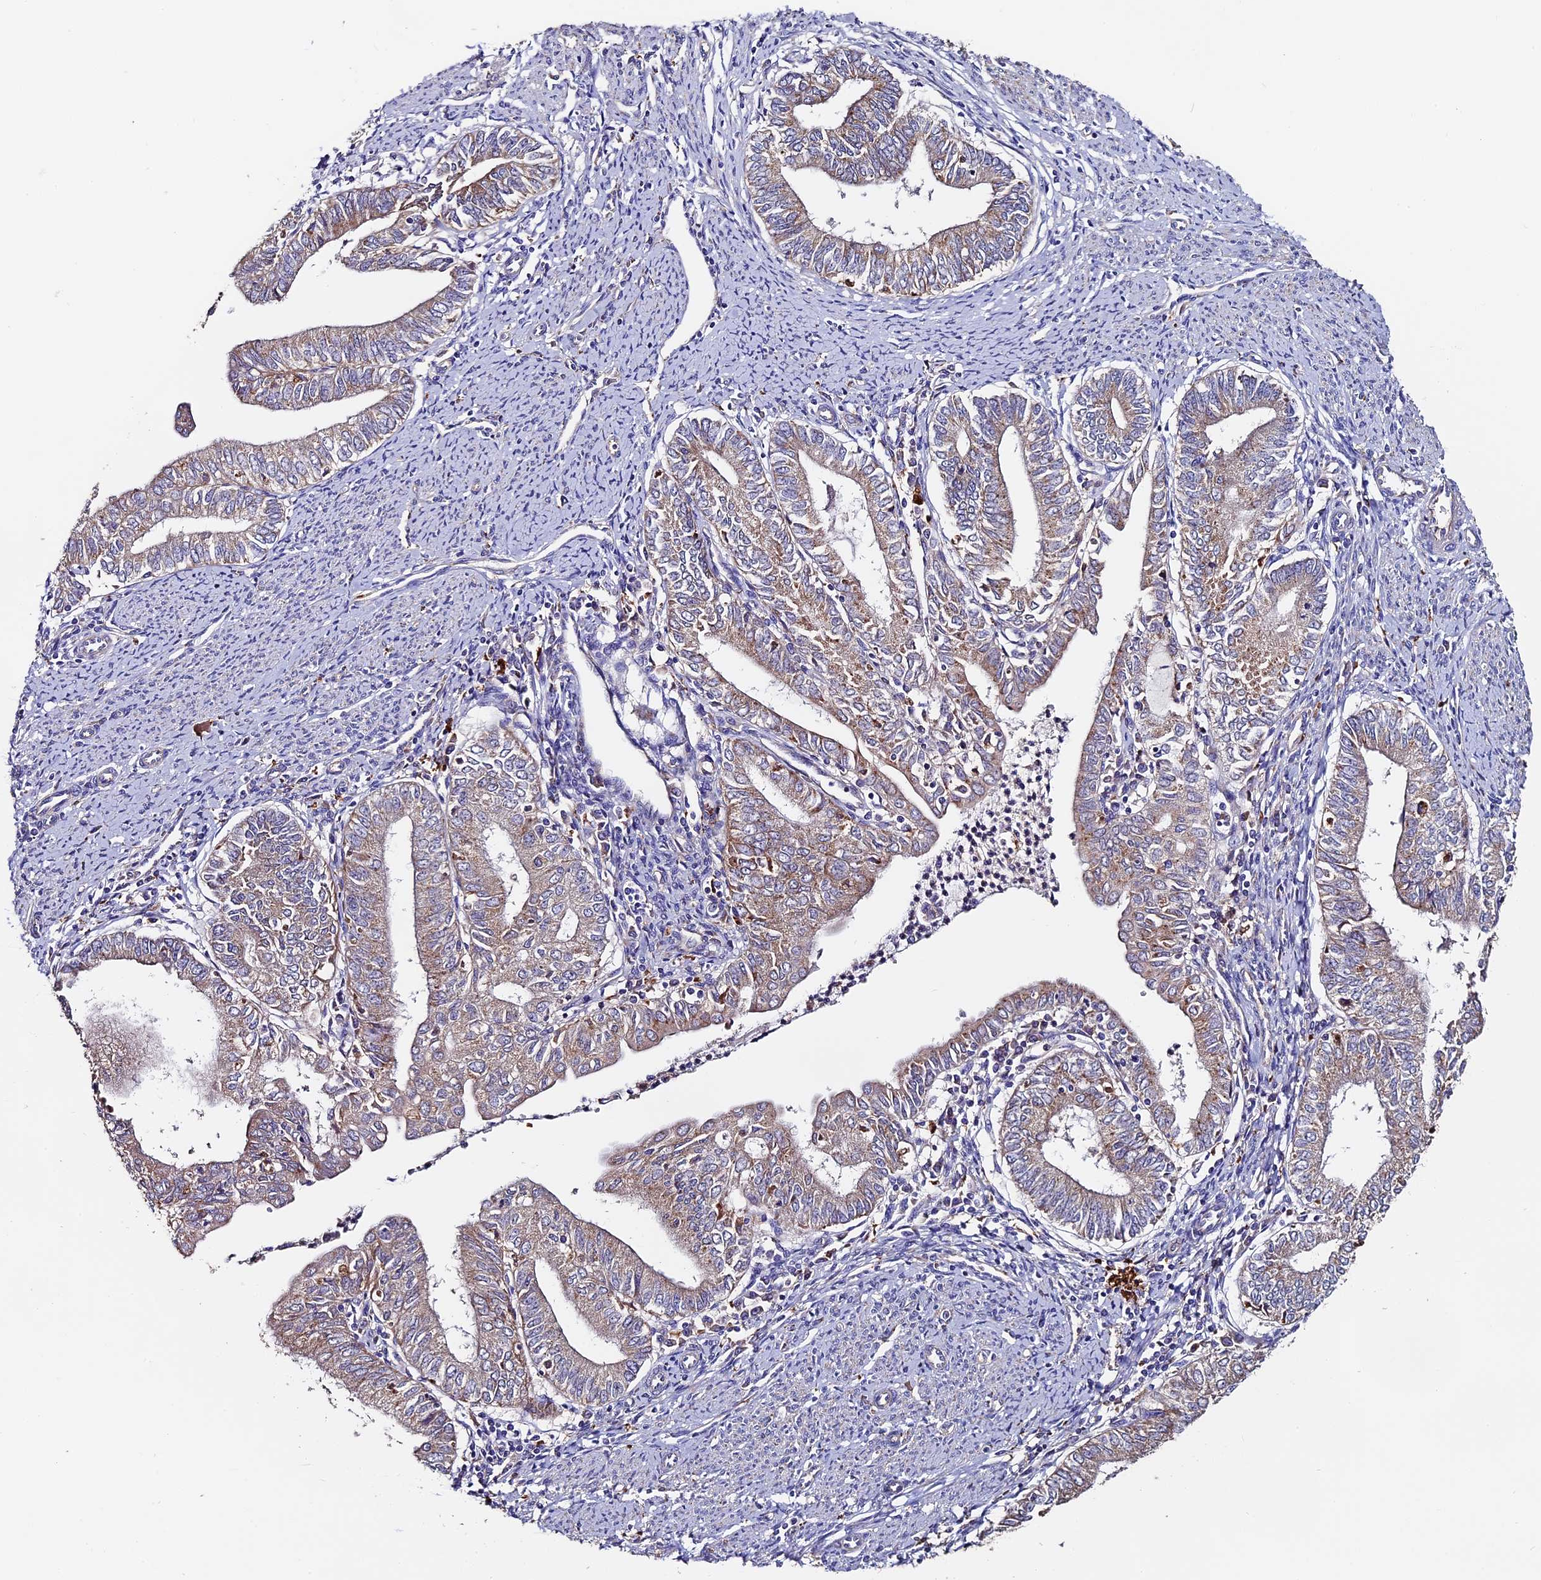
{"staining": {"intensity": "weak", "quantity": ">75%", "location": "cytoplasmic/membranous"}, "tissue": "endometrial cancer", "cell_type": "Tumor cells", "image_type": "cancer", "snomed": [{"axis": "morphology", "description": "Adenocarcinoma, NOS"}, {"axis": "topography", "description": "Endometrium"}], "caption": "The histopathology image displays staining of endometrial adenocarcinoma, revealing weak cytoplasmic/membranous protein expression (brown color) within tumor cells.", "gene": "CLN5", "patient": {"sex": "female", "age": 66}}